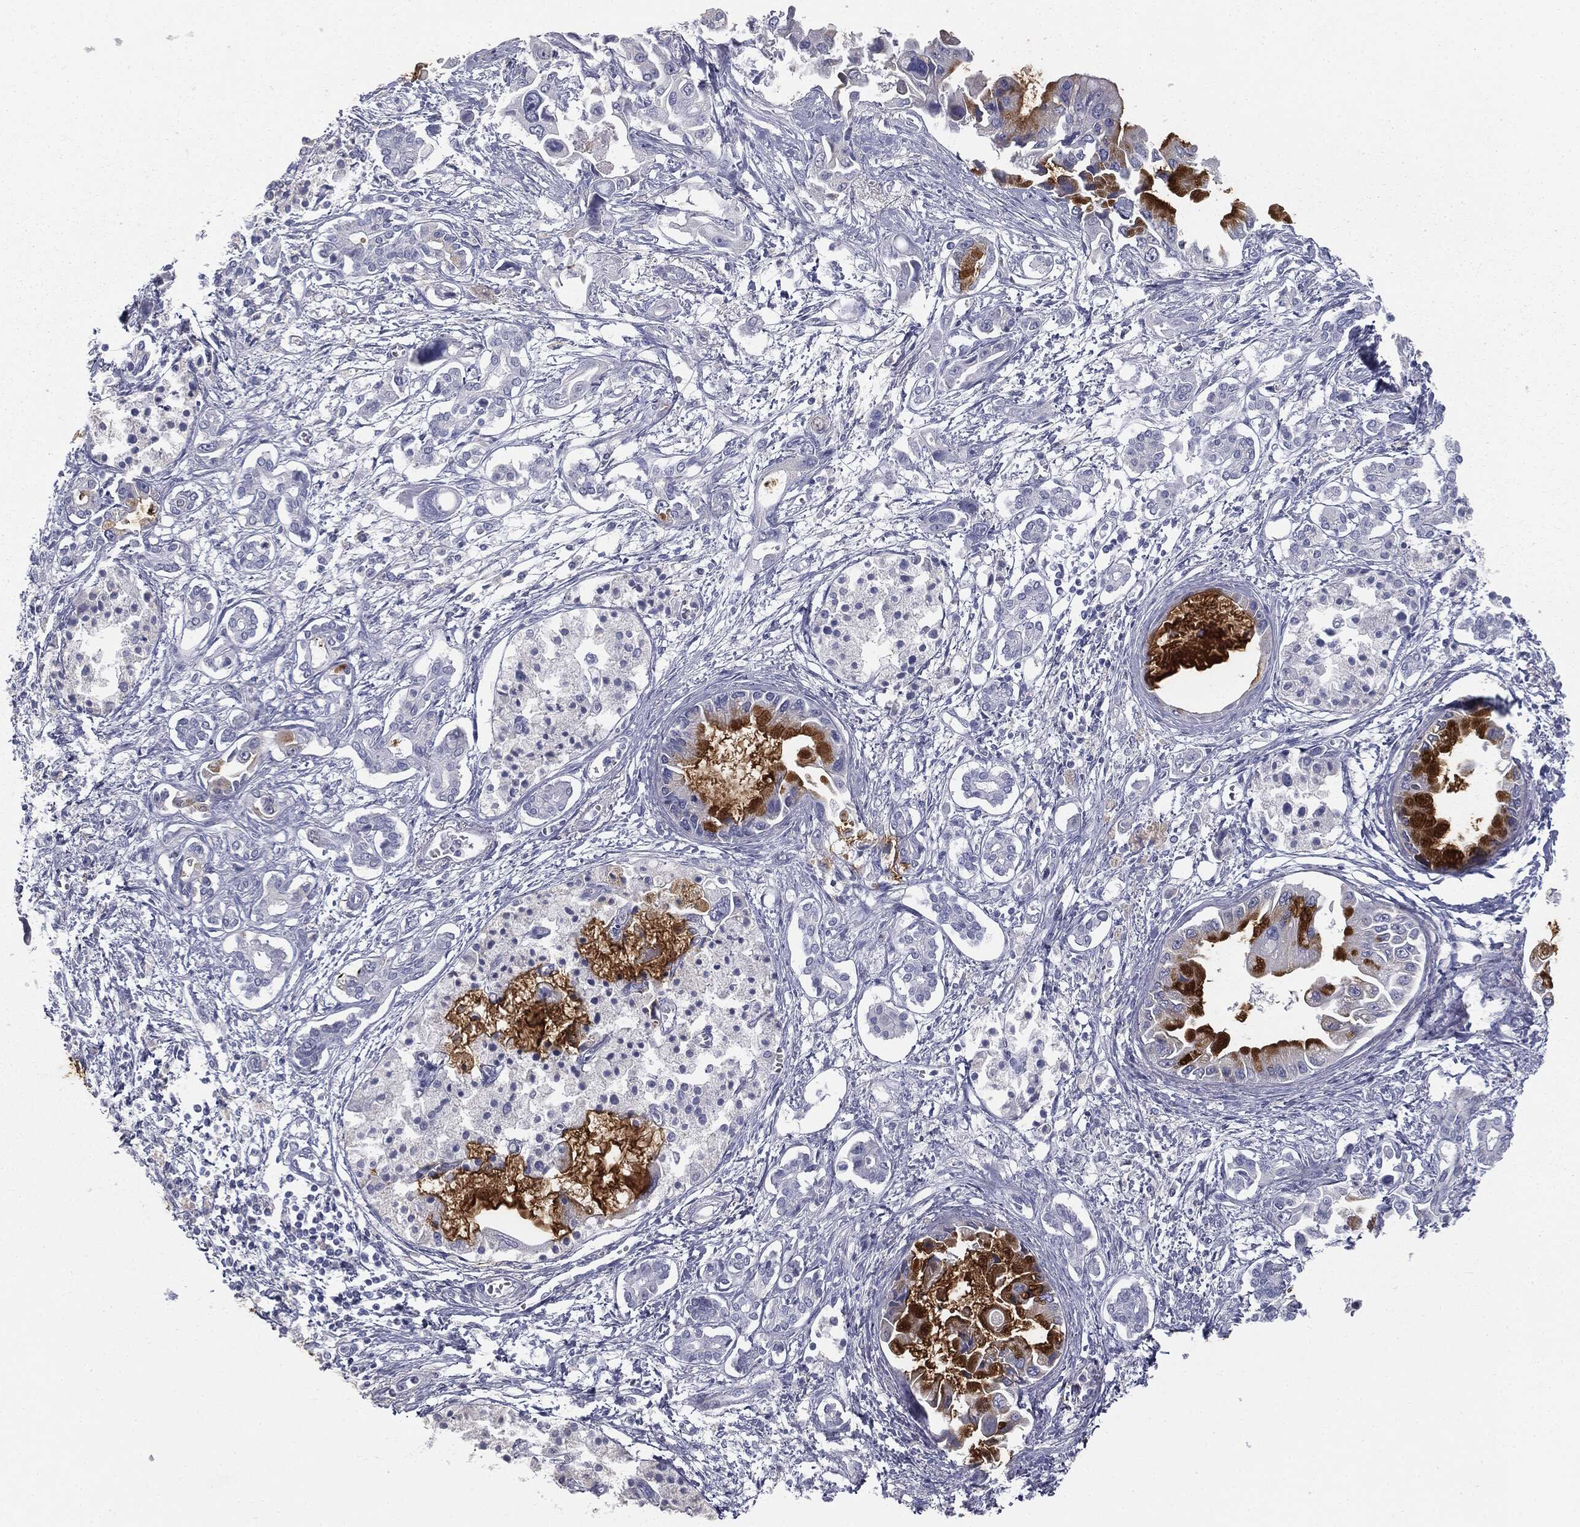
{"staining": {"intensity": "strong", "quantity": ">75%", "location": "cytoplasmic/membranous"}, "tissue": "pancreatic cancer", "cell_type": "Tumor cells", "image_type": "cancer", "snomed": [{"axis": "morphology", "description": "Adenocarcinoma, NOS"}, {"axis": "topography", "description": "Pancreas"}], "caption": "Pancreatic cancer (adenocarcinoma) stained for a protein (brown) reveals strong cytoplasmic/membranous positive expression in approximately >75% of tumor cells.", "gene": "MUC5AC", "patient": {"sex": "male", "age": 84}}